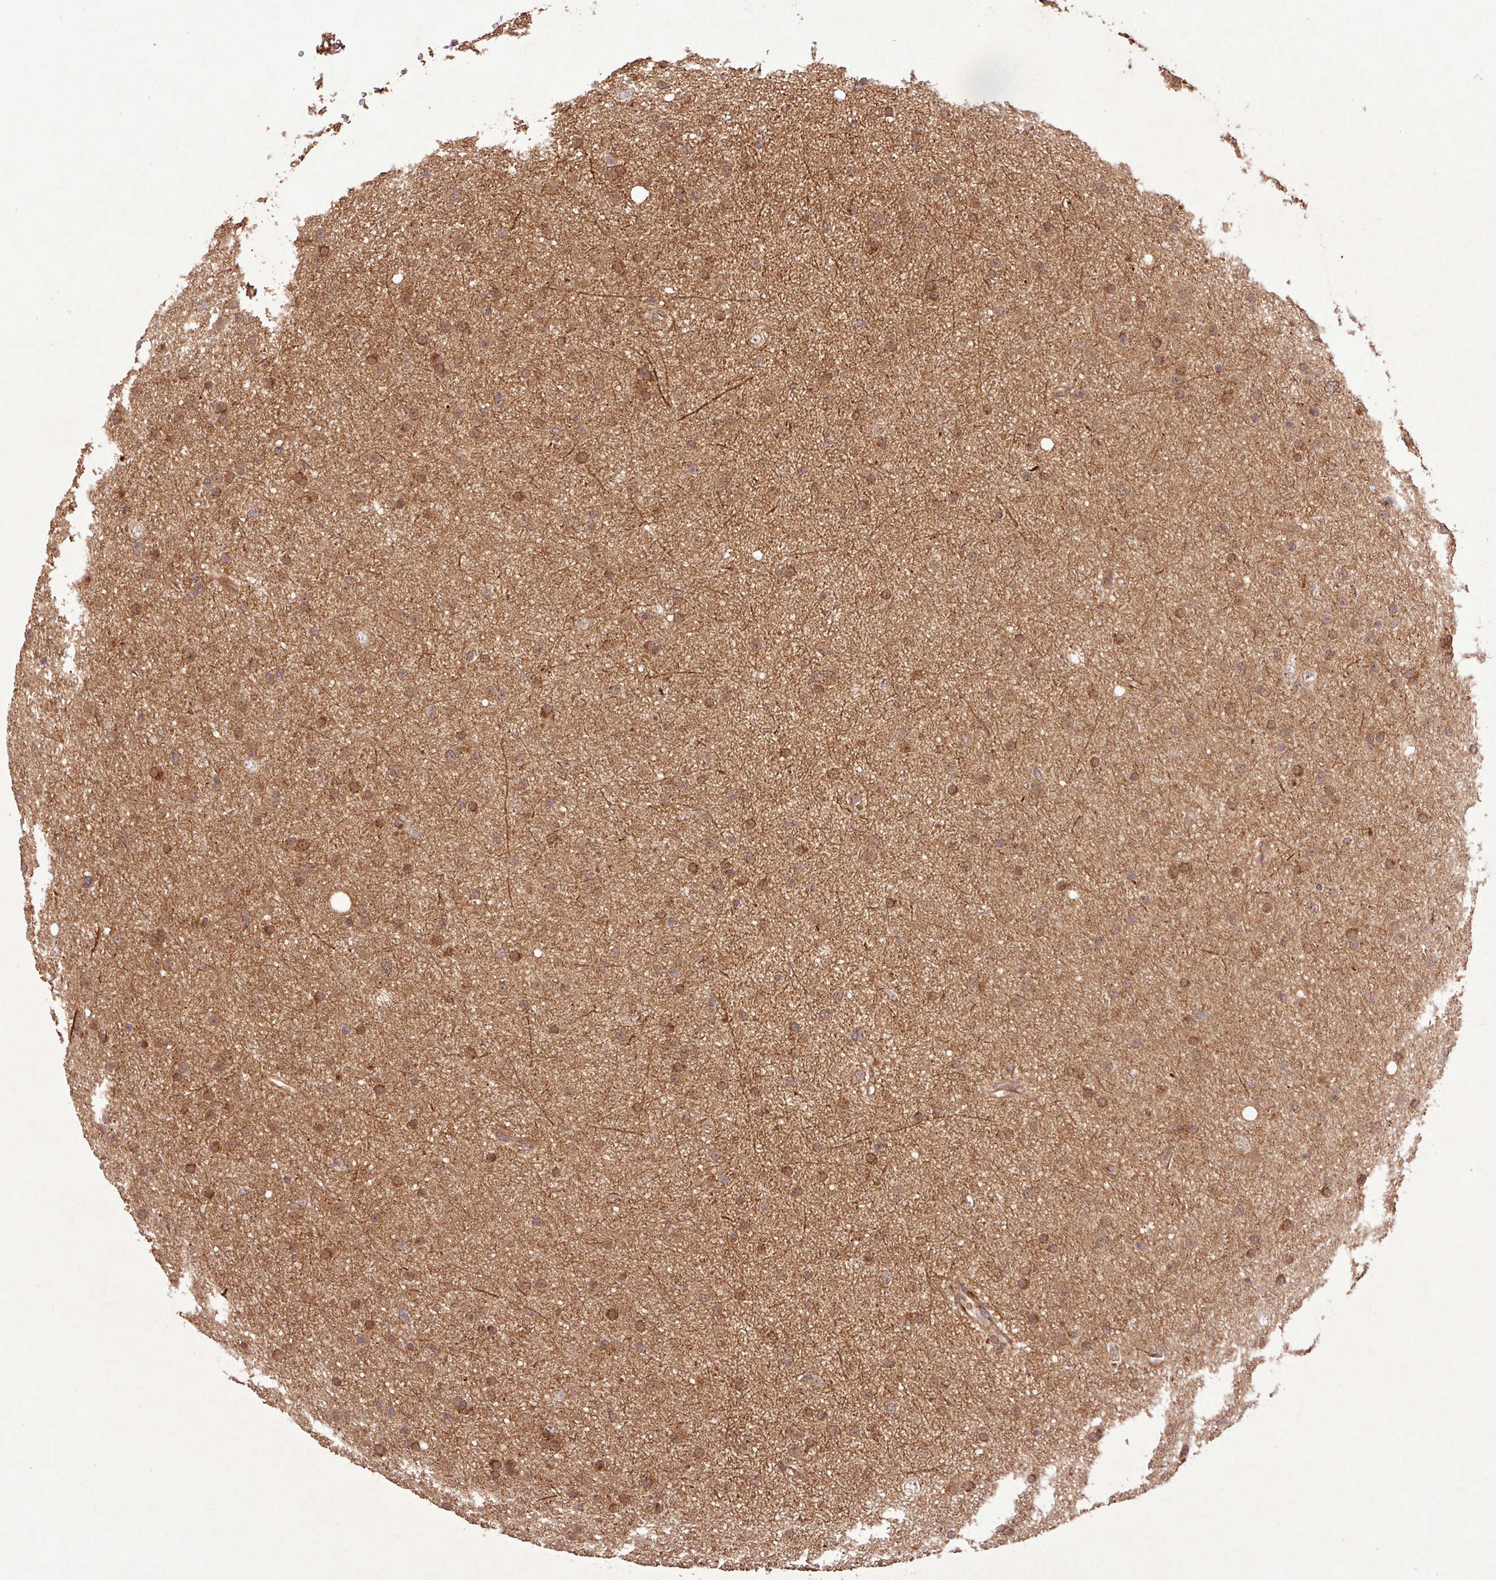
{"staining": {"intensity": "moderate", "quantity": ">75%", "location": "cytoplasmic/membranous"}, "tissue": "glioma", "cell_type": "Tumor cells", "image_type": "cancer", "snomed": [{"axis": "morphology", "description": "Glioma, malignant, Low grade"}, {"axis": "topography", "description": "Cerebral cortex"}], "caption": "A high-resolution micrograph shows immunohistochemistry staining of malignant low-grade glioma, which displays moderate cytoplasmic/membranous positivity in approximately >75% of tumor cells.", "gene": "FAIM", "patient": {"sex": "female", "age": 39}}